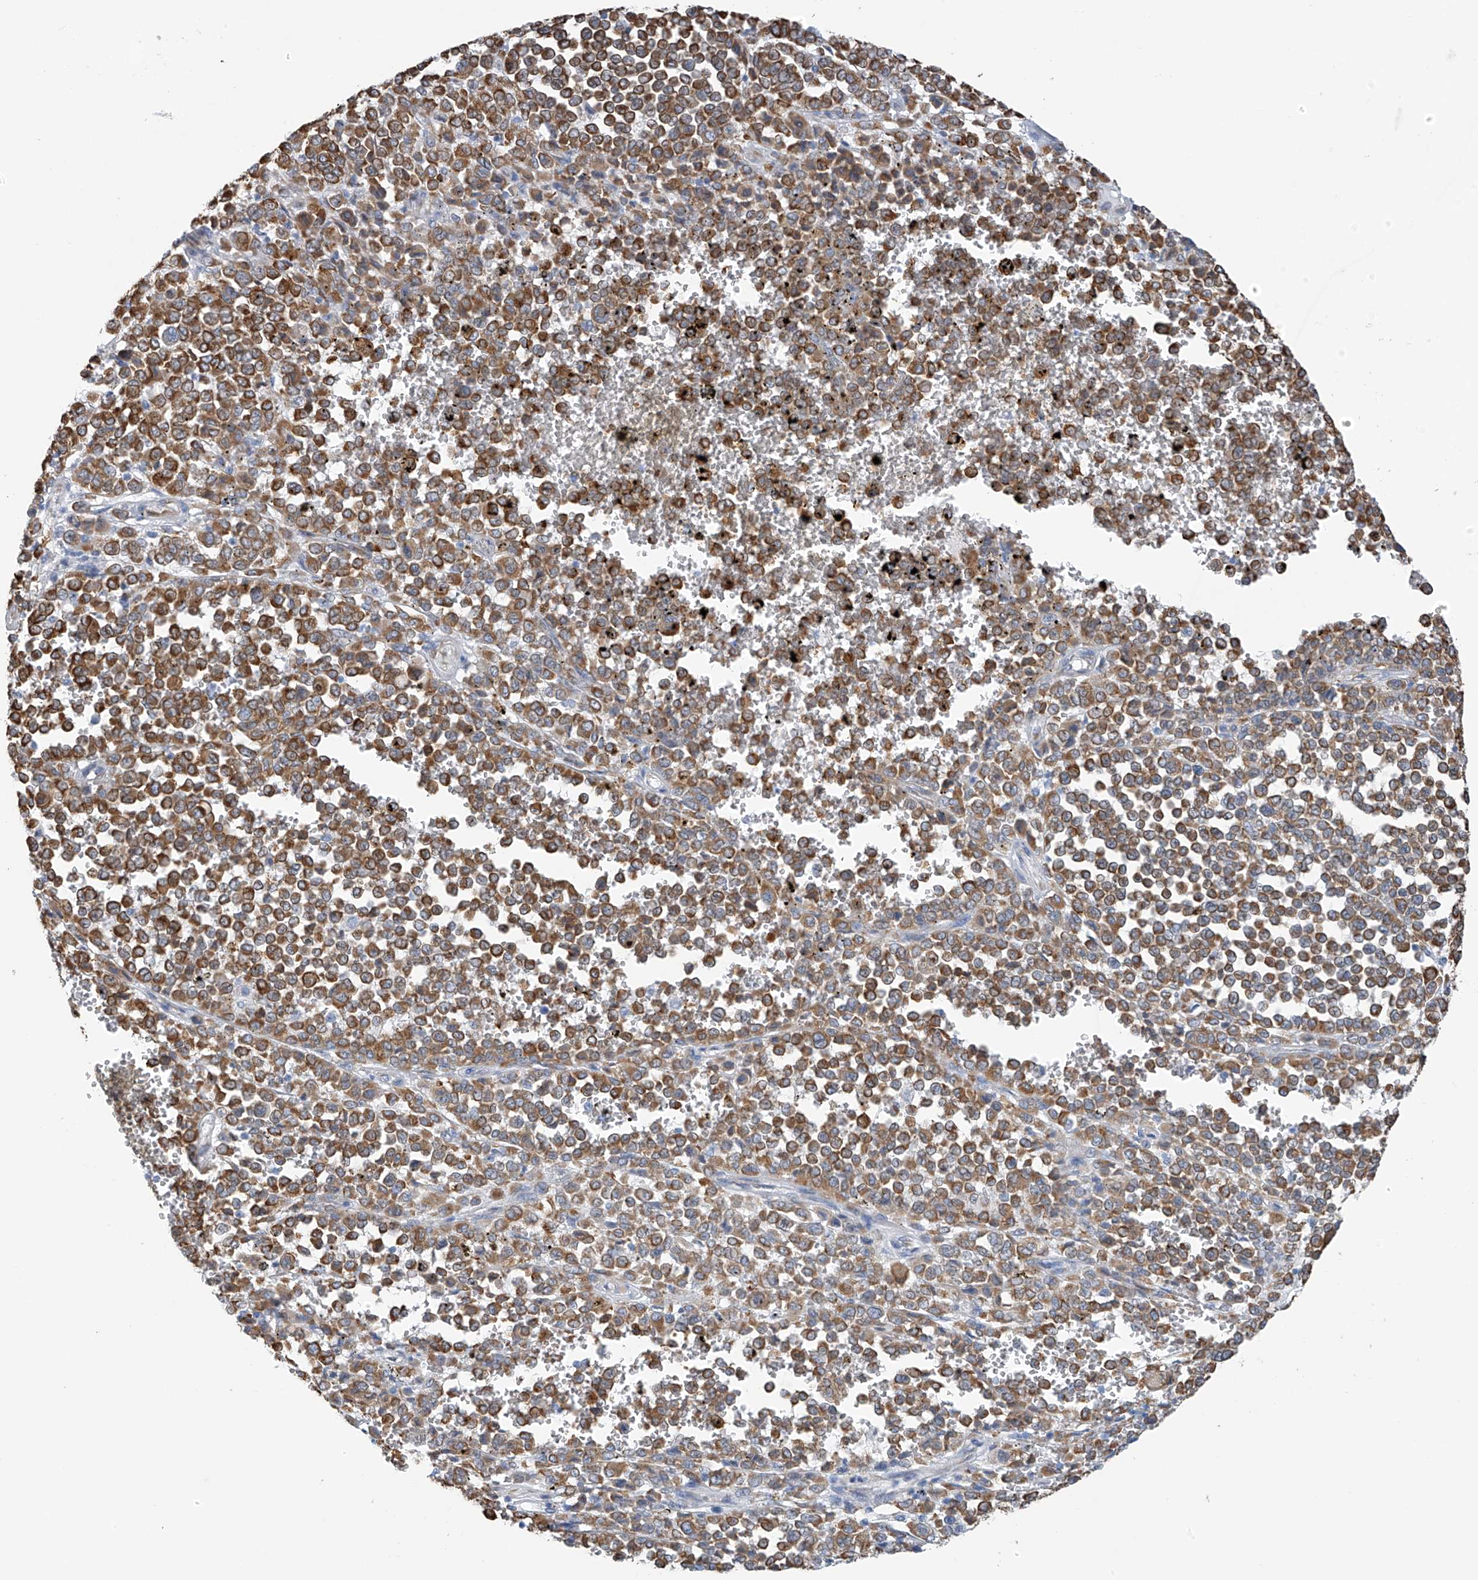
{"staining": {"intensity": "moderate", "quantity": ">75%", "location": "cytoplasmic/membranous"}, "tissue": "melanoma", "cell_type": "Tumor cells", "image_type": "cancer", "snomed": [{"axis": "morphology", "description": "Malignant melanoma, Metastatic site"}, {"axis": "topography", "description": "Pancreas"}], "caption": "An IHC histopathology image of neoplastic tissue is shown. Protein staining in brown highlights moderate cytoplasmic/membranous positivity in melanoma within tumor cells. The protein is stained brown, and the nuclei are stained in blue (DAB (3,3'-diaminobenzidine) IHC with brightfield microscopy, high magnification).", "gene": "RCN2", "patient": {"sex": "female", "age": 30}}